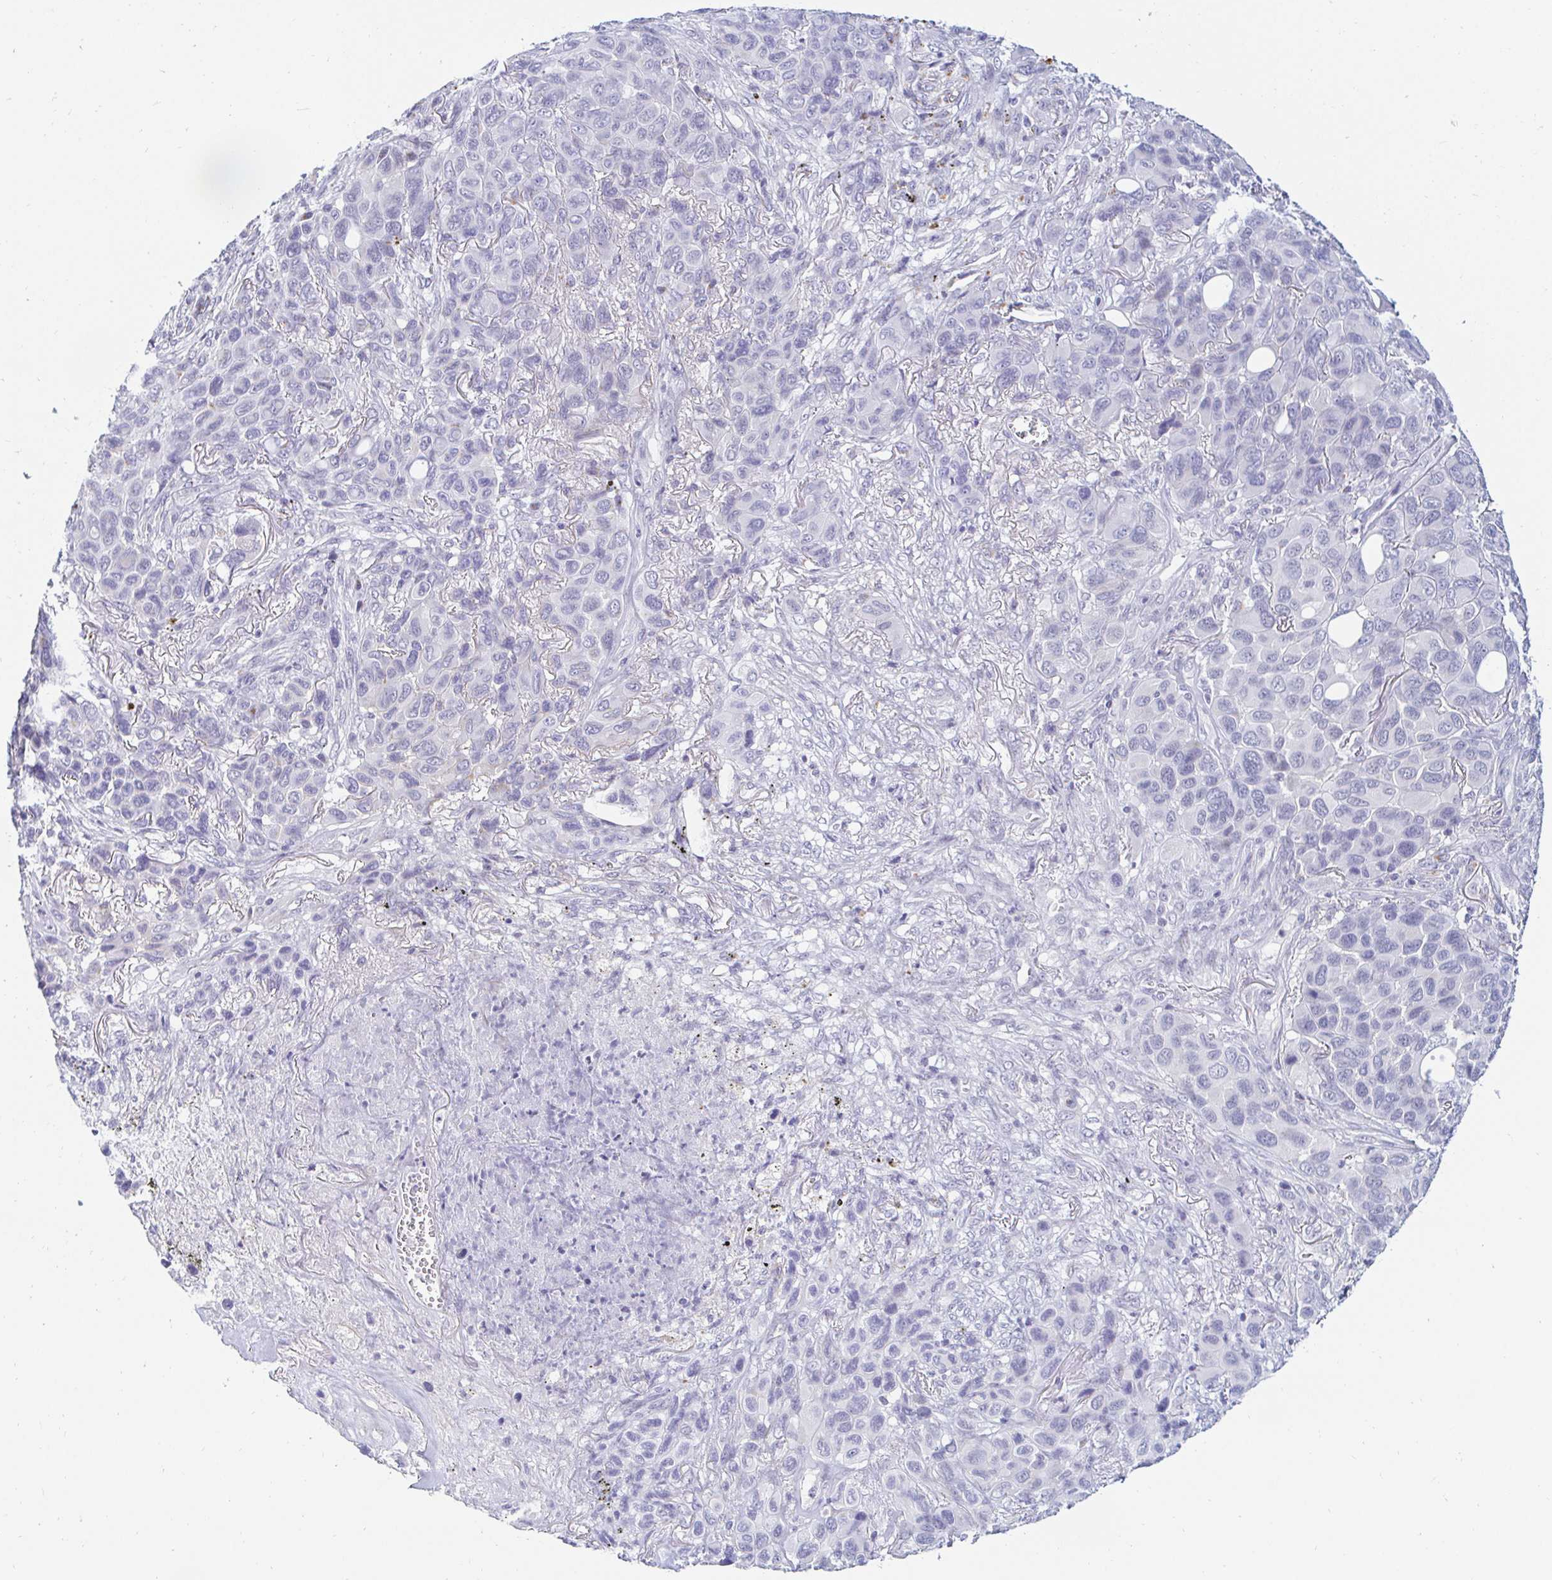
{"staining": {"intensity": "negative", "quantity": "none", "location": "none"}, "tissue": "melanoma", "cell_type": "Tumor cells", "image_type": "cancer", "snomed": [{"axis": "morphology", "description": "Malignant melanoma, Metastatic site"}, {"axis": "topography", "description": "Lung"}], "caption": "High power microscopy histopathology image of an immunohistochemistry (IHC) photomicrograph of malignant melanoma (metastatic site), revealing no significant positivity in tumor cells.", "gene": "OR51D1", "patient": {"sex": "male", "age": 48}}